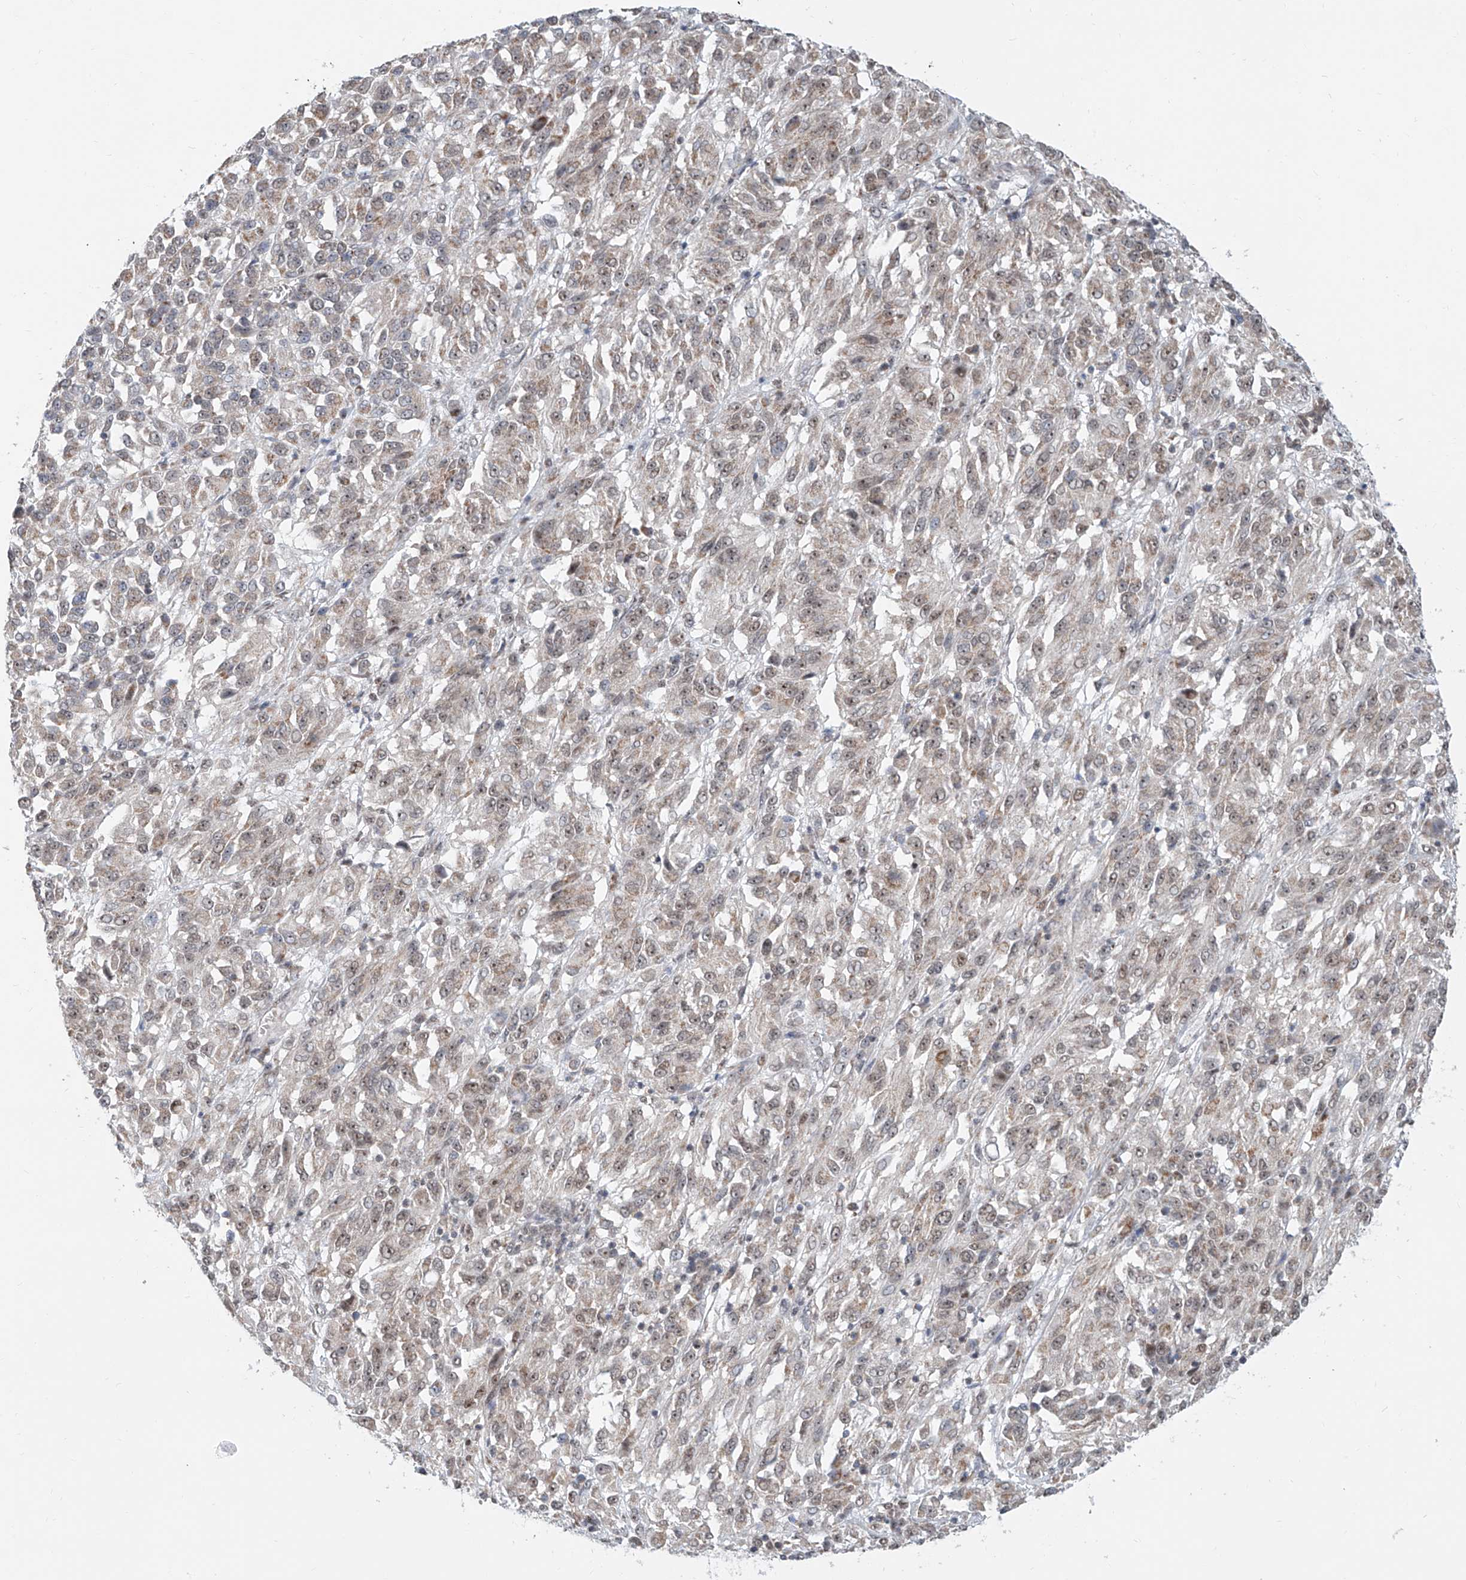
{"staining": {"intensity": "weak", "quantity": ">75%", "location": "cytoplasmic/membranous,nuclear"}, "tissue": "melanoma", "cell_type": "Tumor cells", "image_type": "cancer", "snomed": [{"axis": "morphology", "description": "Malignant melanoma, Metastatic site"}, {"axis": "topography", "description": "Lung"}], "caption": "IHC photomicrograph of human malignant melanoma (metastatic site) stained for a protein (brown), which exhibits low levels of weak cytoplasmic/membranous and nuclear expression in approximately >75% of tumor cells.", "gene": "SDE2", "patient": {"sex": "male", "age": 64}}